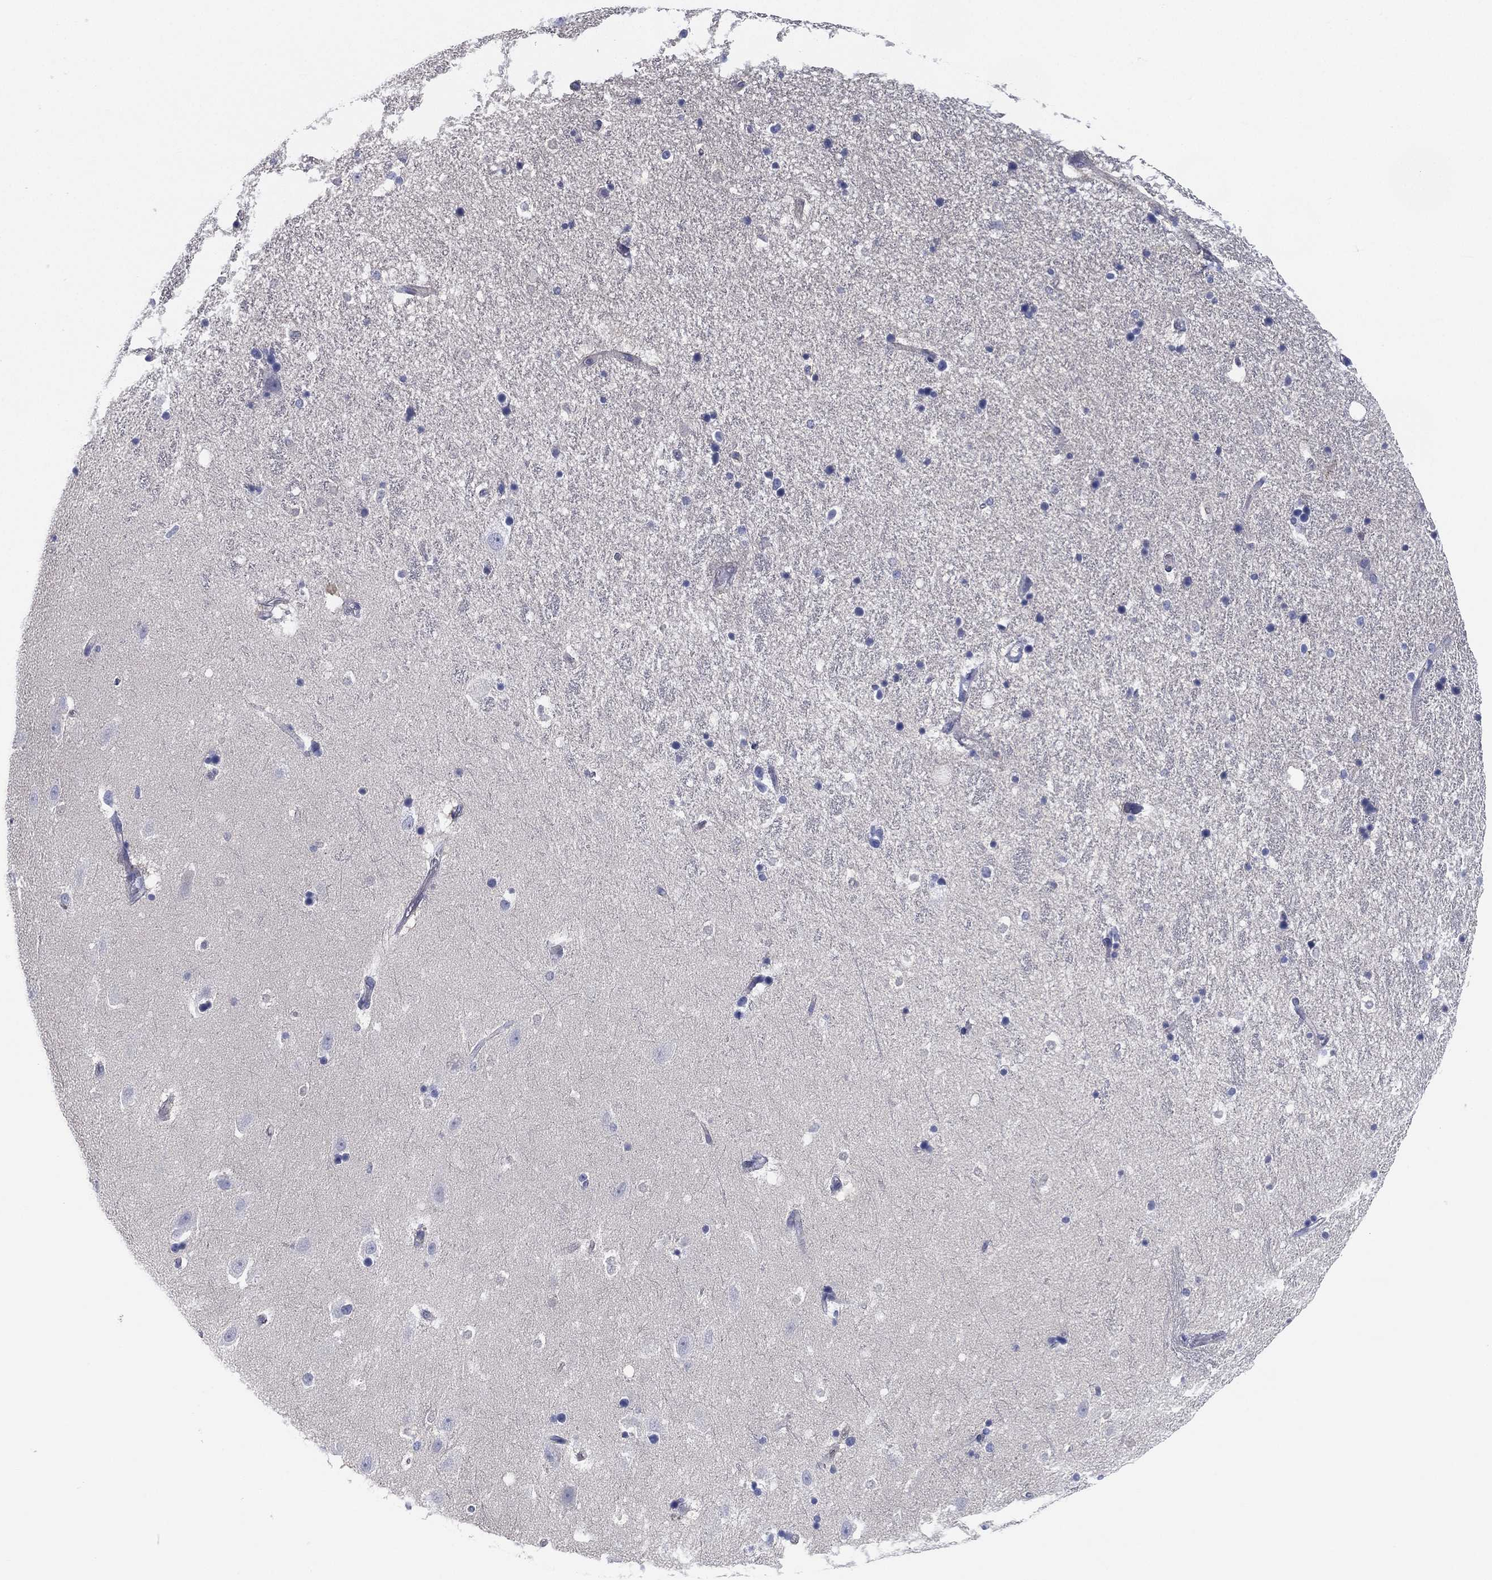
{"staining": {"intensity": "negative", "quantity": "none", "location": "none"}, "tissue": "hippocampus", "cell_type": "Glial cells", "image_type": "normal", "snomed": [{"axis": "morphology", "description": "Normal tissue, NOS"}, {"axis": "topography", "description": "Hippocampus"}], "caption": "There is no significant positivity in glial cells of hippocampus. Nuclei are stained in blue.", "gene": "CCDC70", "patient": {"sex": "male", "age": 49}}